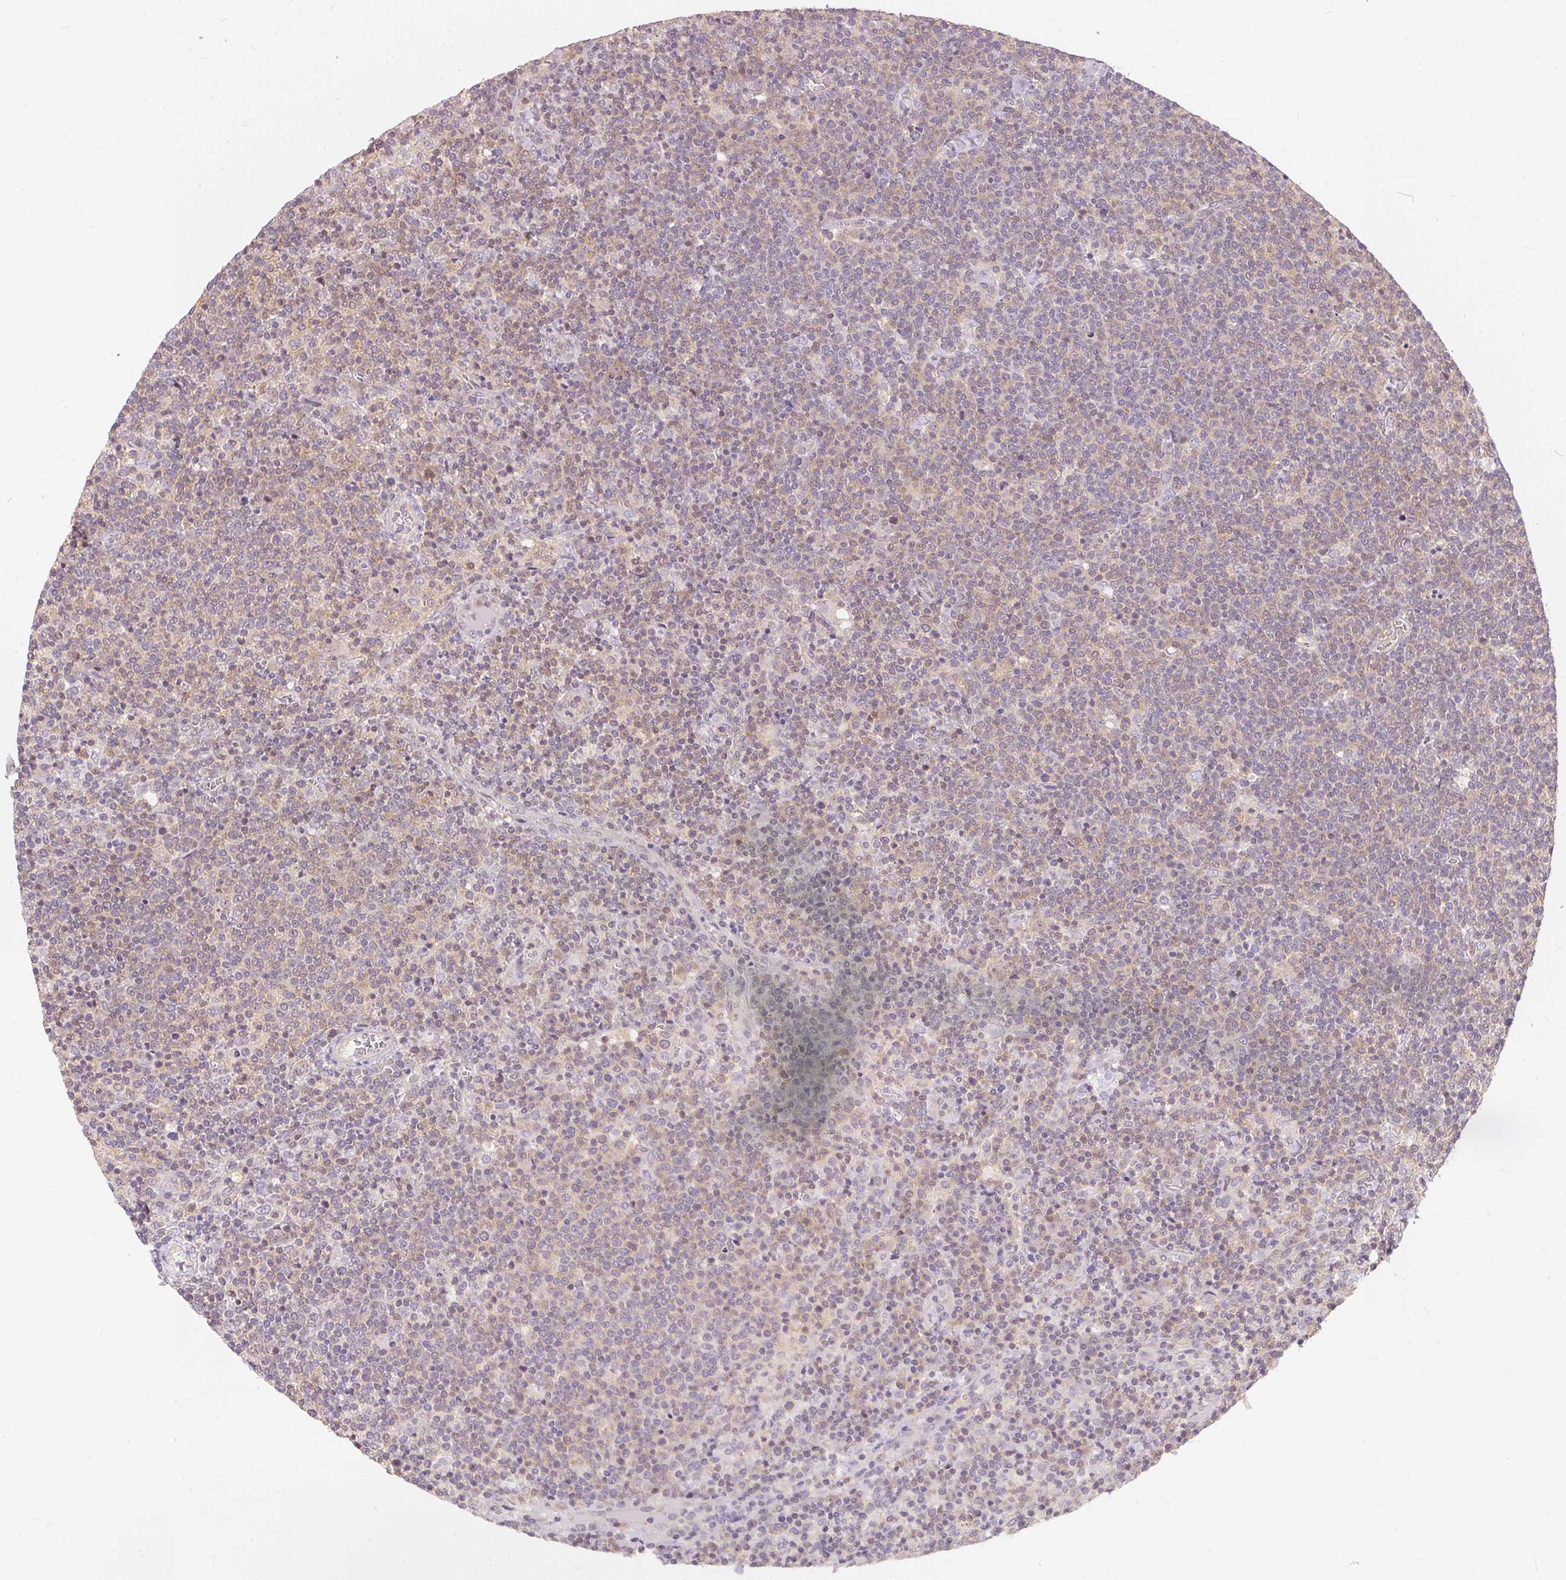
{"staining": {"intensity": "weak", "quantity": "25%-75%", "location": "cytoplasmic/membranous"}, "tissue": "lymphoma", "cell_type": "Tumor cells", "image_type": "cancer", "snomed": [{"axis": "morphology", "description": "Malignant lymphoma, non-Hodgkin's type, High grade"}, {"axis": "topography", "description": "Lymph node"}], "caption": "Lymphoma stained with a protein marker demonstrates weak staining in tumor cells.", "gene": "BLMH", "patient": {"sex": "male", "age": 61}}